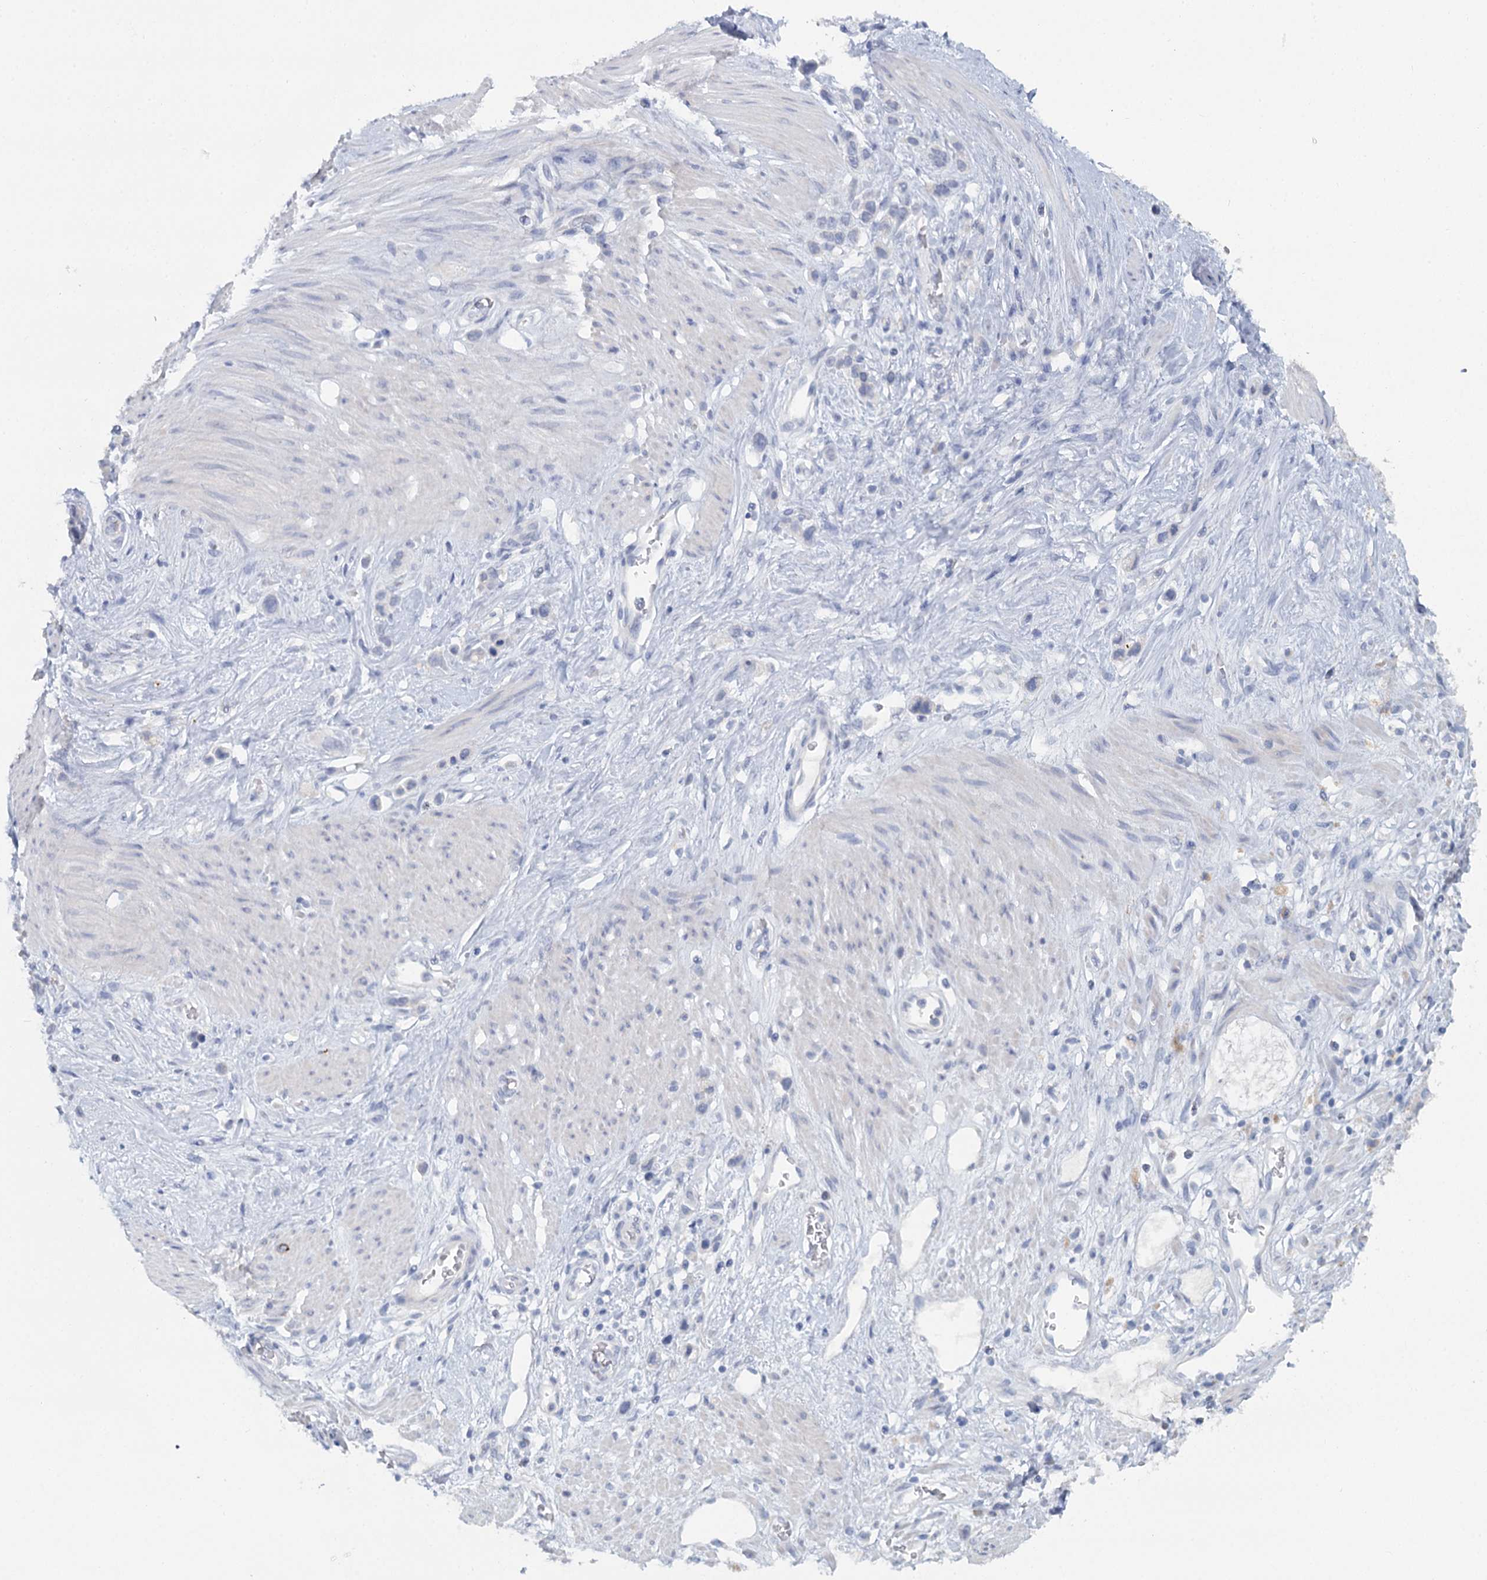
{"staining": {"intensity": "negative", "quantity": "none", "location": "none"}, "tissue": "stomach cancer", "cell_type": "Tumor cells", "image_type": "cancer", "snomed": [{"axis": "morphology", "description": "Adenocarcinoma, NOS"}, {"axis": "morphology", "description": "Adenocarcinoma, High grade"}, {"axis": "topography", "description": "Stomach, upper"}, {"axis": "topography", "description": "Stomach, lower"}], "caption": "A histopathology image of adenocarcinoma (stomach) stained for a protein demonstrates no brown staining in tumor cells.", "gene": "CHGA", "patient": {"sex": "female", "age": 65}}